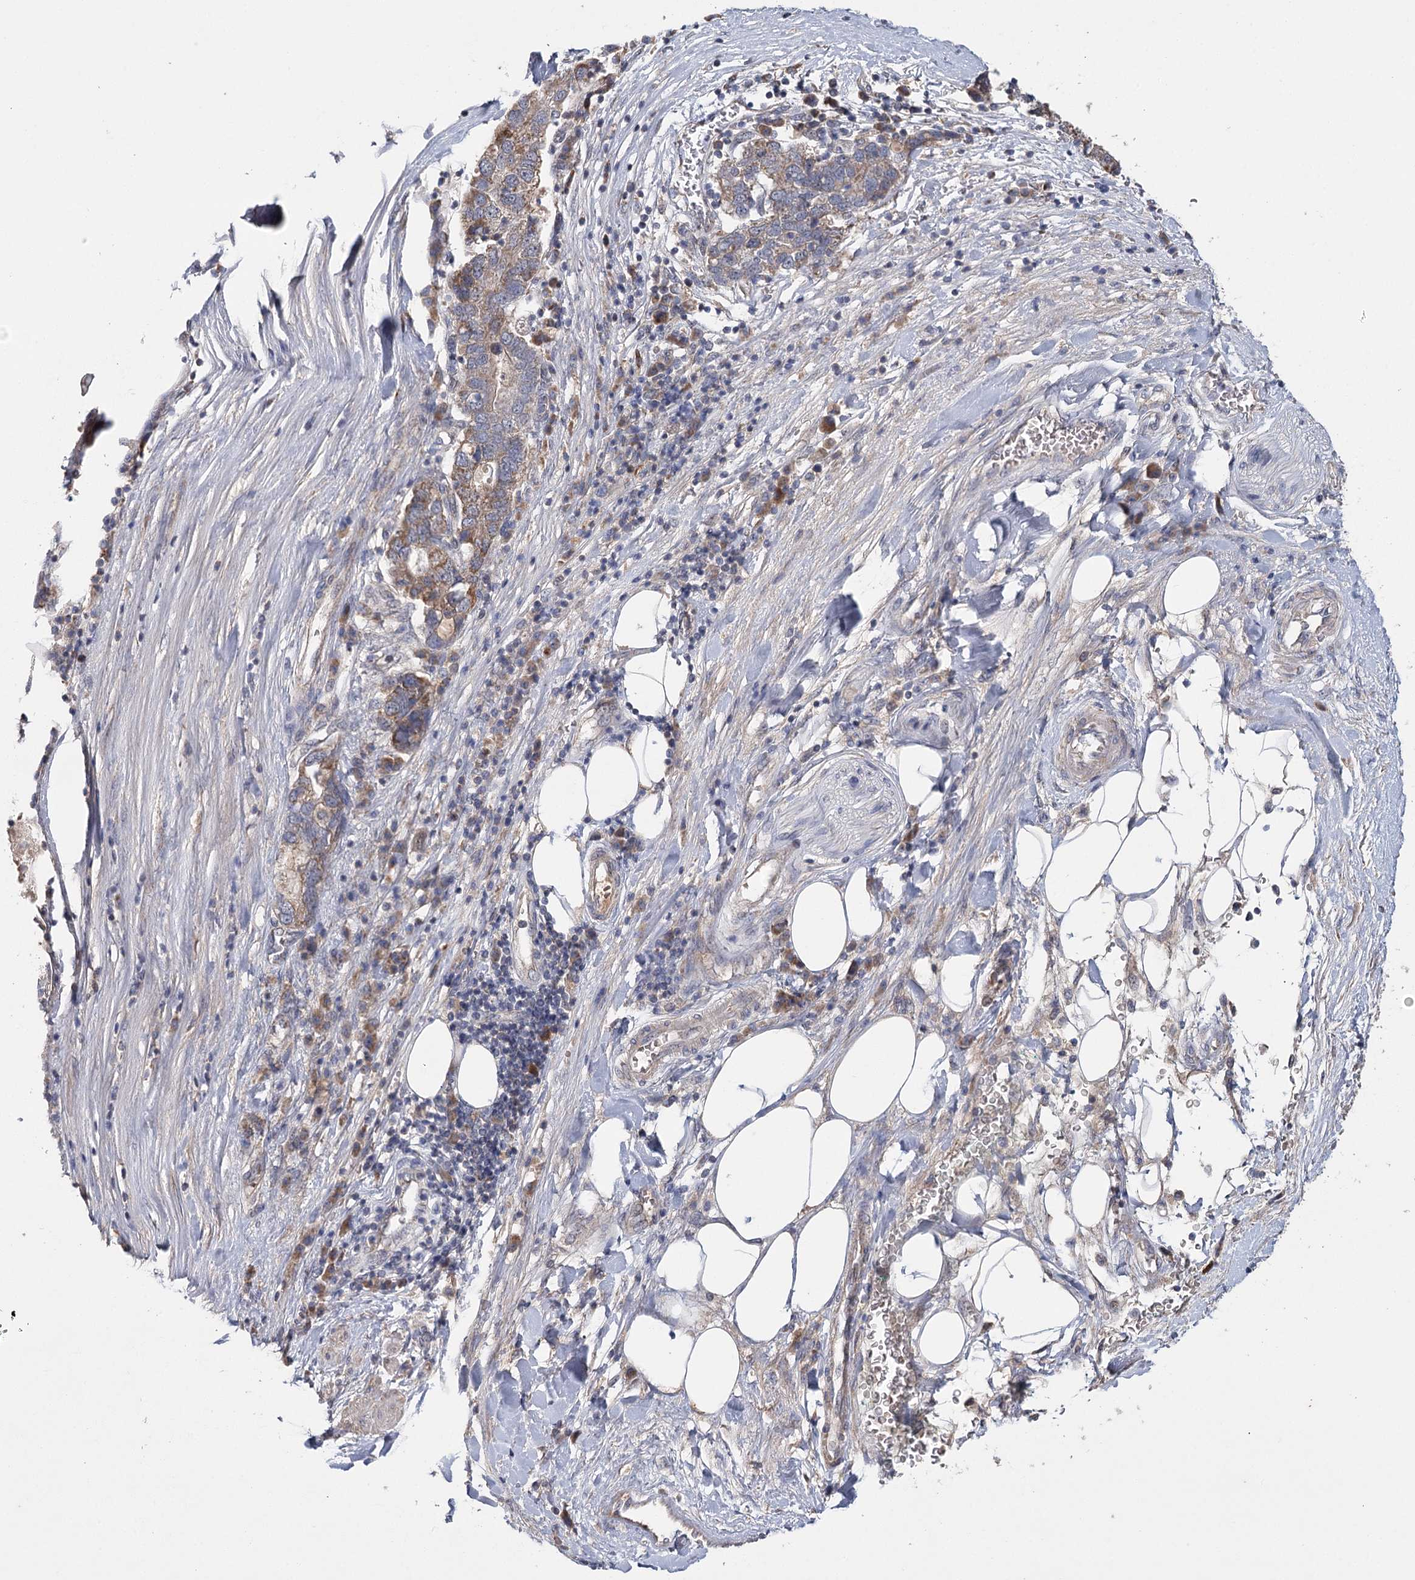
{"staining": {"intensity": "moderate", "quantity": ">75%", "location": "cytoplasmic/membranous"}, "tissue": "pancreatic cancer", "cell_type": "Tumor cells", "image_type": "cancer", "snomed": [{"axis": "morphology", "description": "Adenocarcinoma, NOS"}, {"axis": "topography", "description": "Pancreas"}], "caption": "The immunohistochemical stain highlights moderate cytoplasmic/membranous positivity in tumor cells of pancreatic adenocarcinoma tissue.", "gene": "MRPL44", "patient": {"sex": "female", "age": 61}}